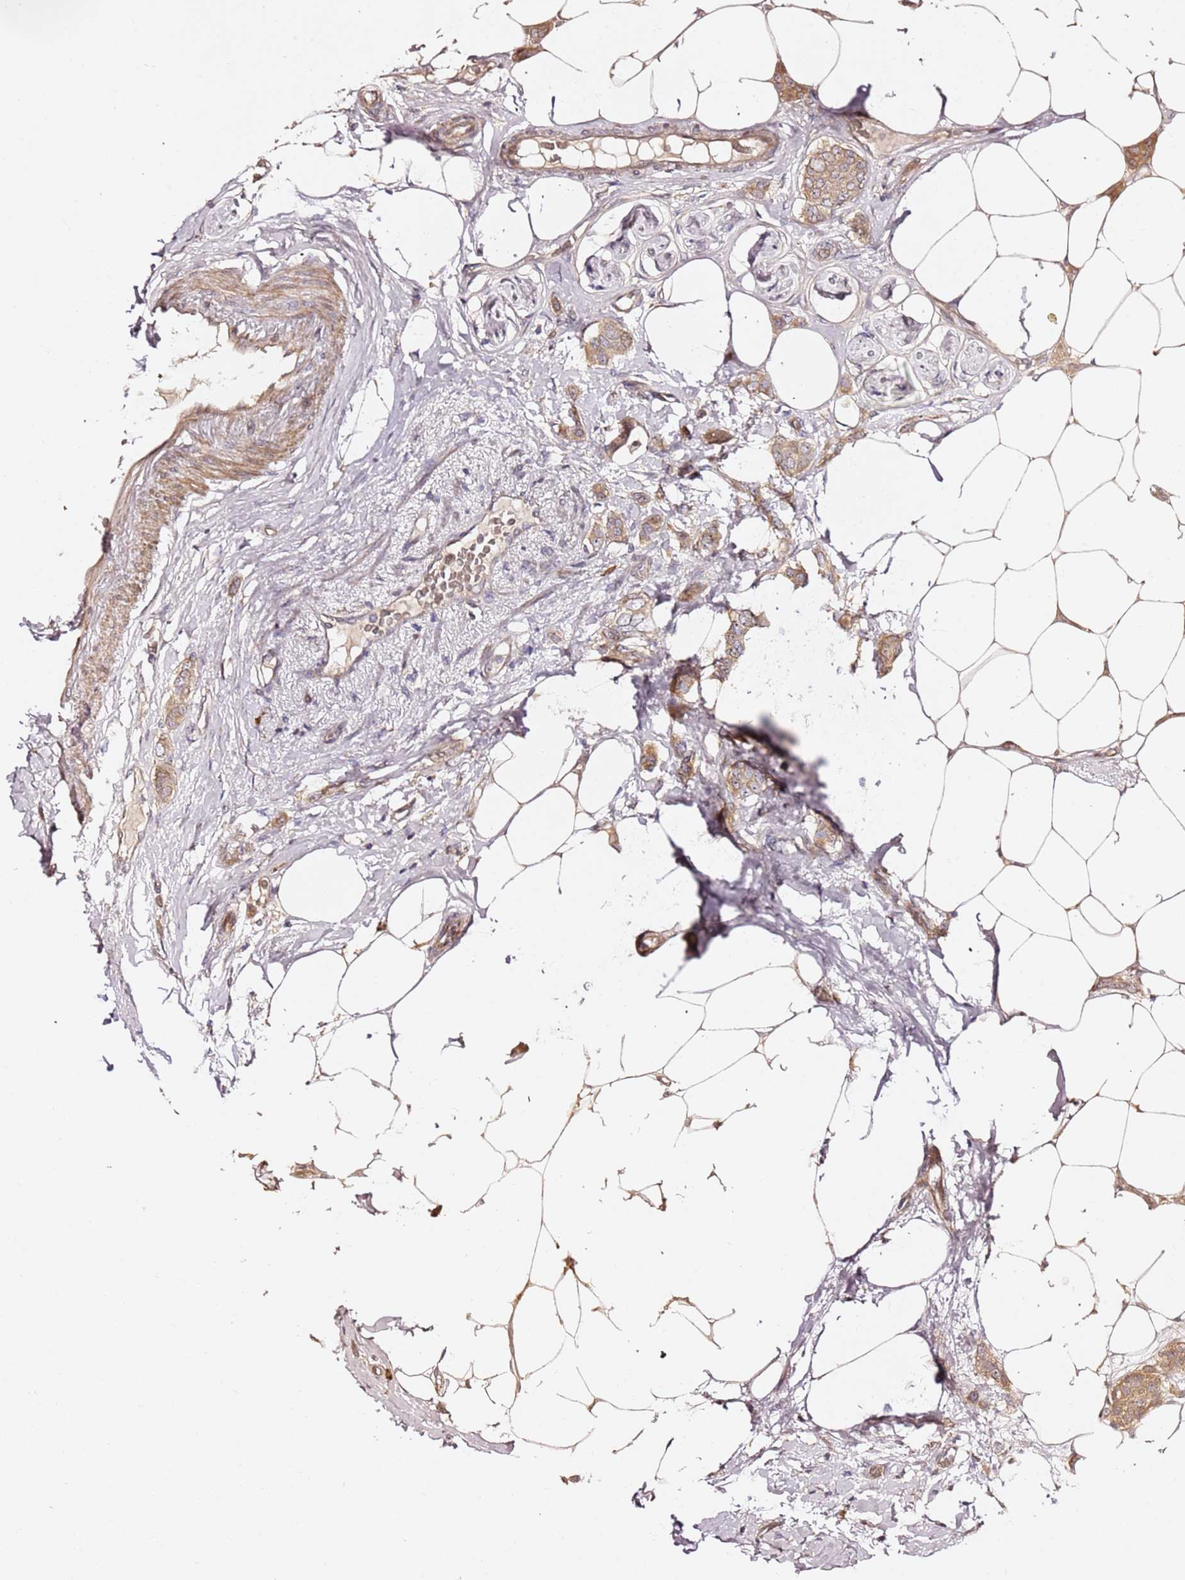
{"staining": {"intensity": "moderate", "quantity": ">75%", "location": "cytoplasmic/membranous"}, "tissue": "breast cancer", "cell_type": "Tumor cells", "image_type": "cancer", "snomed": [{"axis": "morphology", "description": "Duct carcinoma"}, {"axis": "topography", "description": "Breast"}], "caption": "This is an image of immunohistochemistry (IHC) staining of breast infiltrating ductal carcinoma, which shows moderate staining in the cytoplasmic/membranous of tumor cells.", "gene": "HSD17B7", "patient": {"sex": "female", "age": 72}}